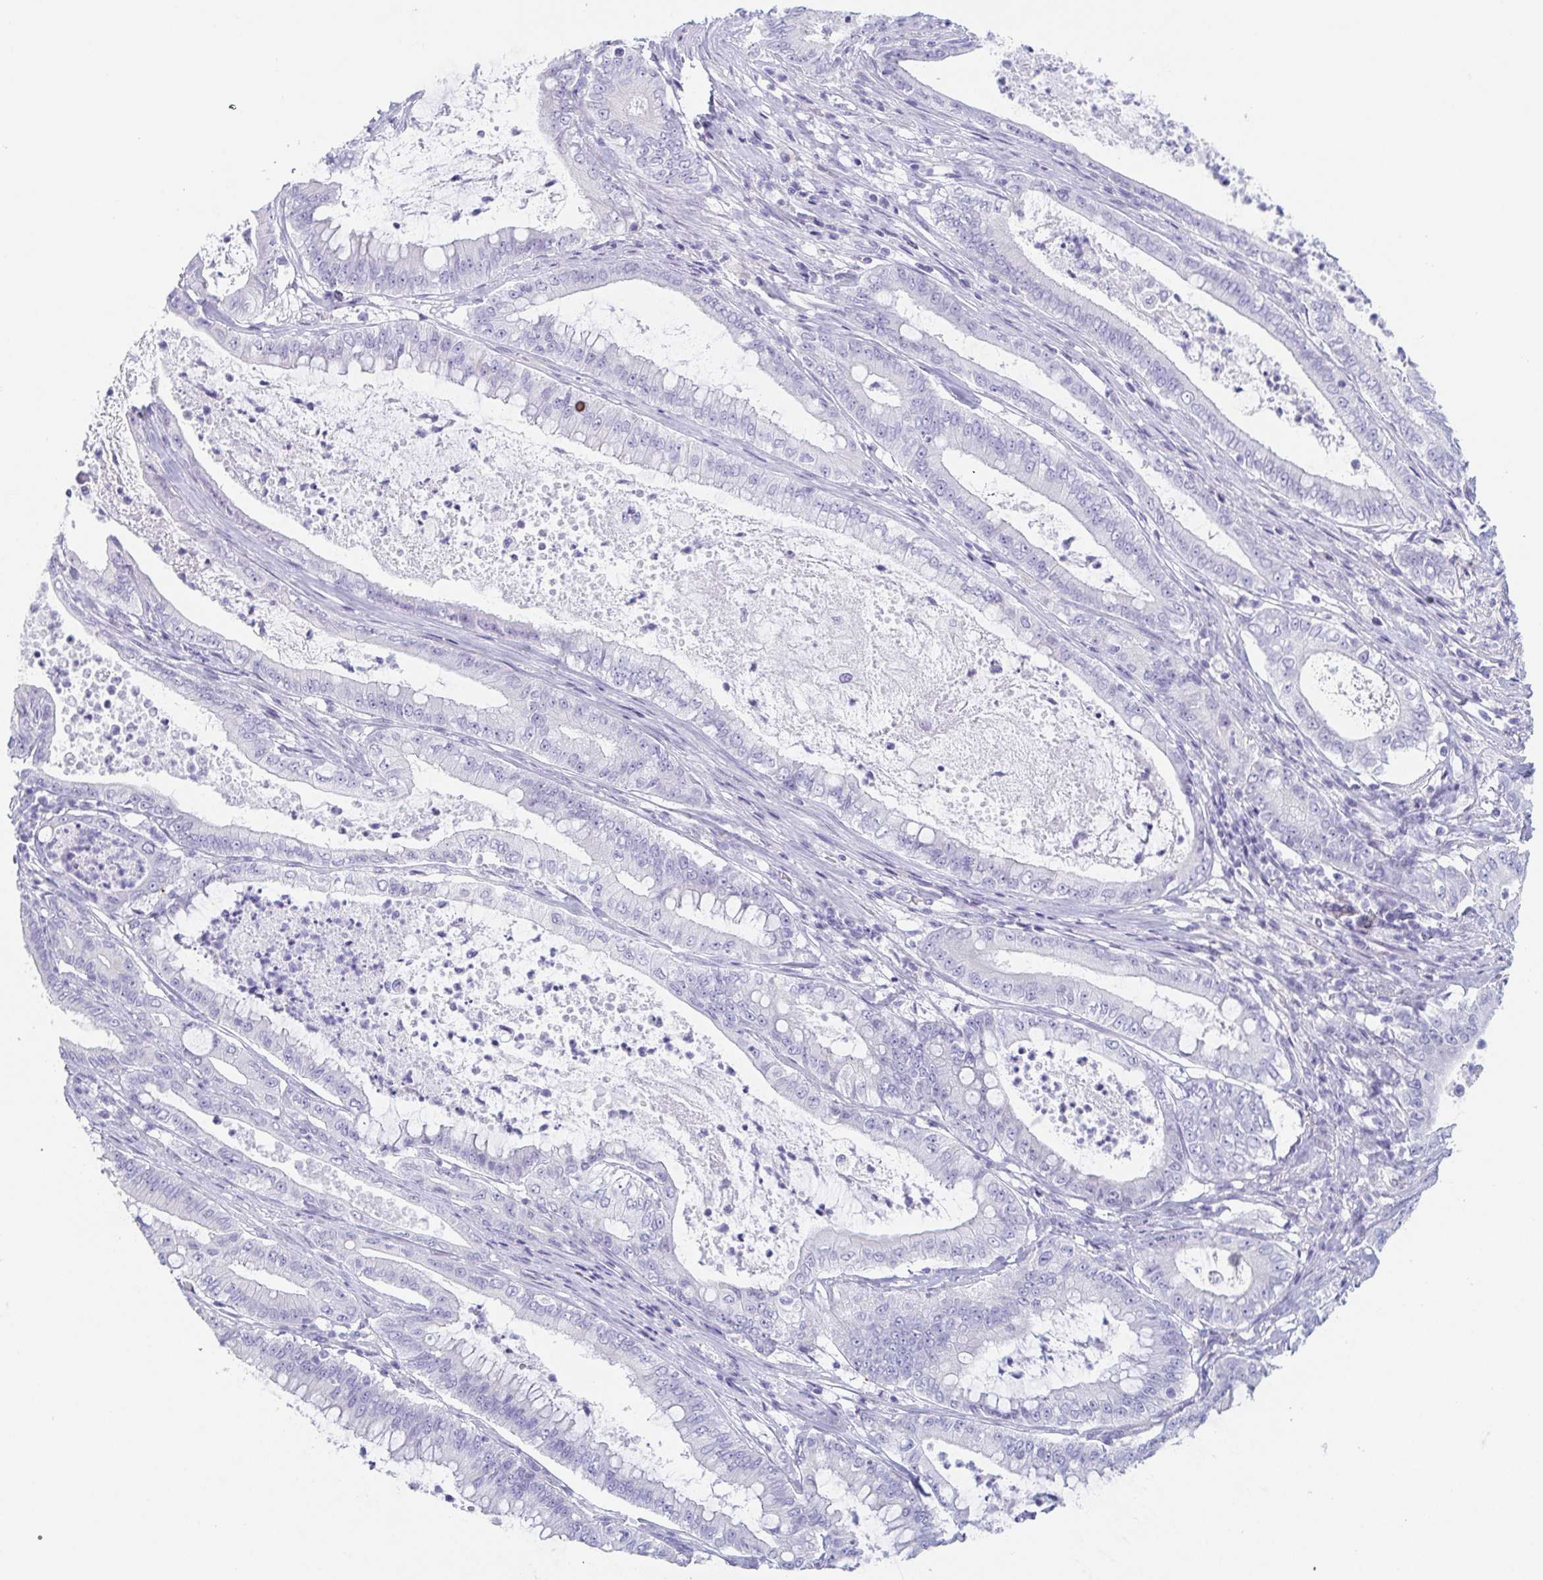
{"staining": {"intensity": "negative", "quantity": "none", "location": "none"}, "tissue": "pancreatic cancer", "cell_type": "Tumor cells", "image_type": "cancer", "snomed": [{"axis": "morphology", "description": "Adenocarcinoma, NOS"}, {"axis": "topography", "description": "Pancreas"}], "caption": "This is an IHC image of human pancreatic adenocarcinoma. There is no positivity in tumor cells.", "gene": "PRR27", "patient": {"sex": "male", "age": 71}}